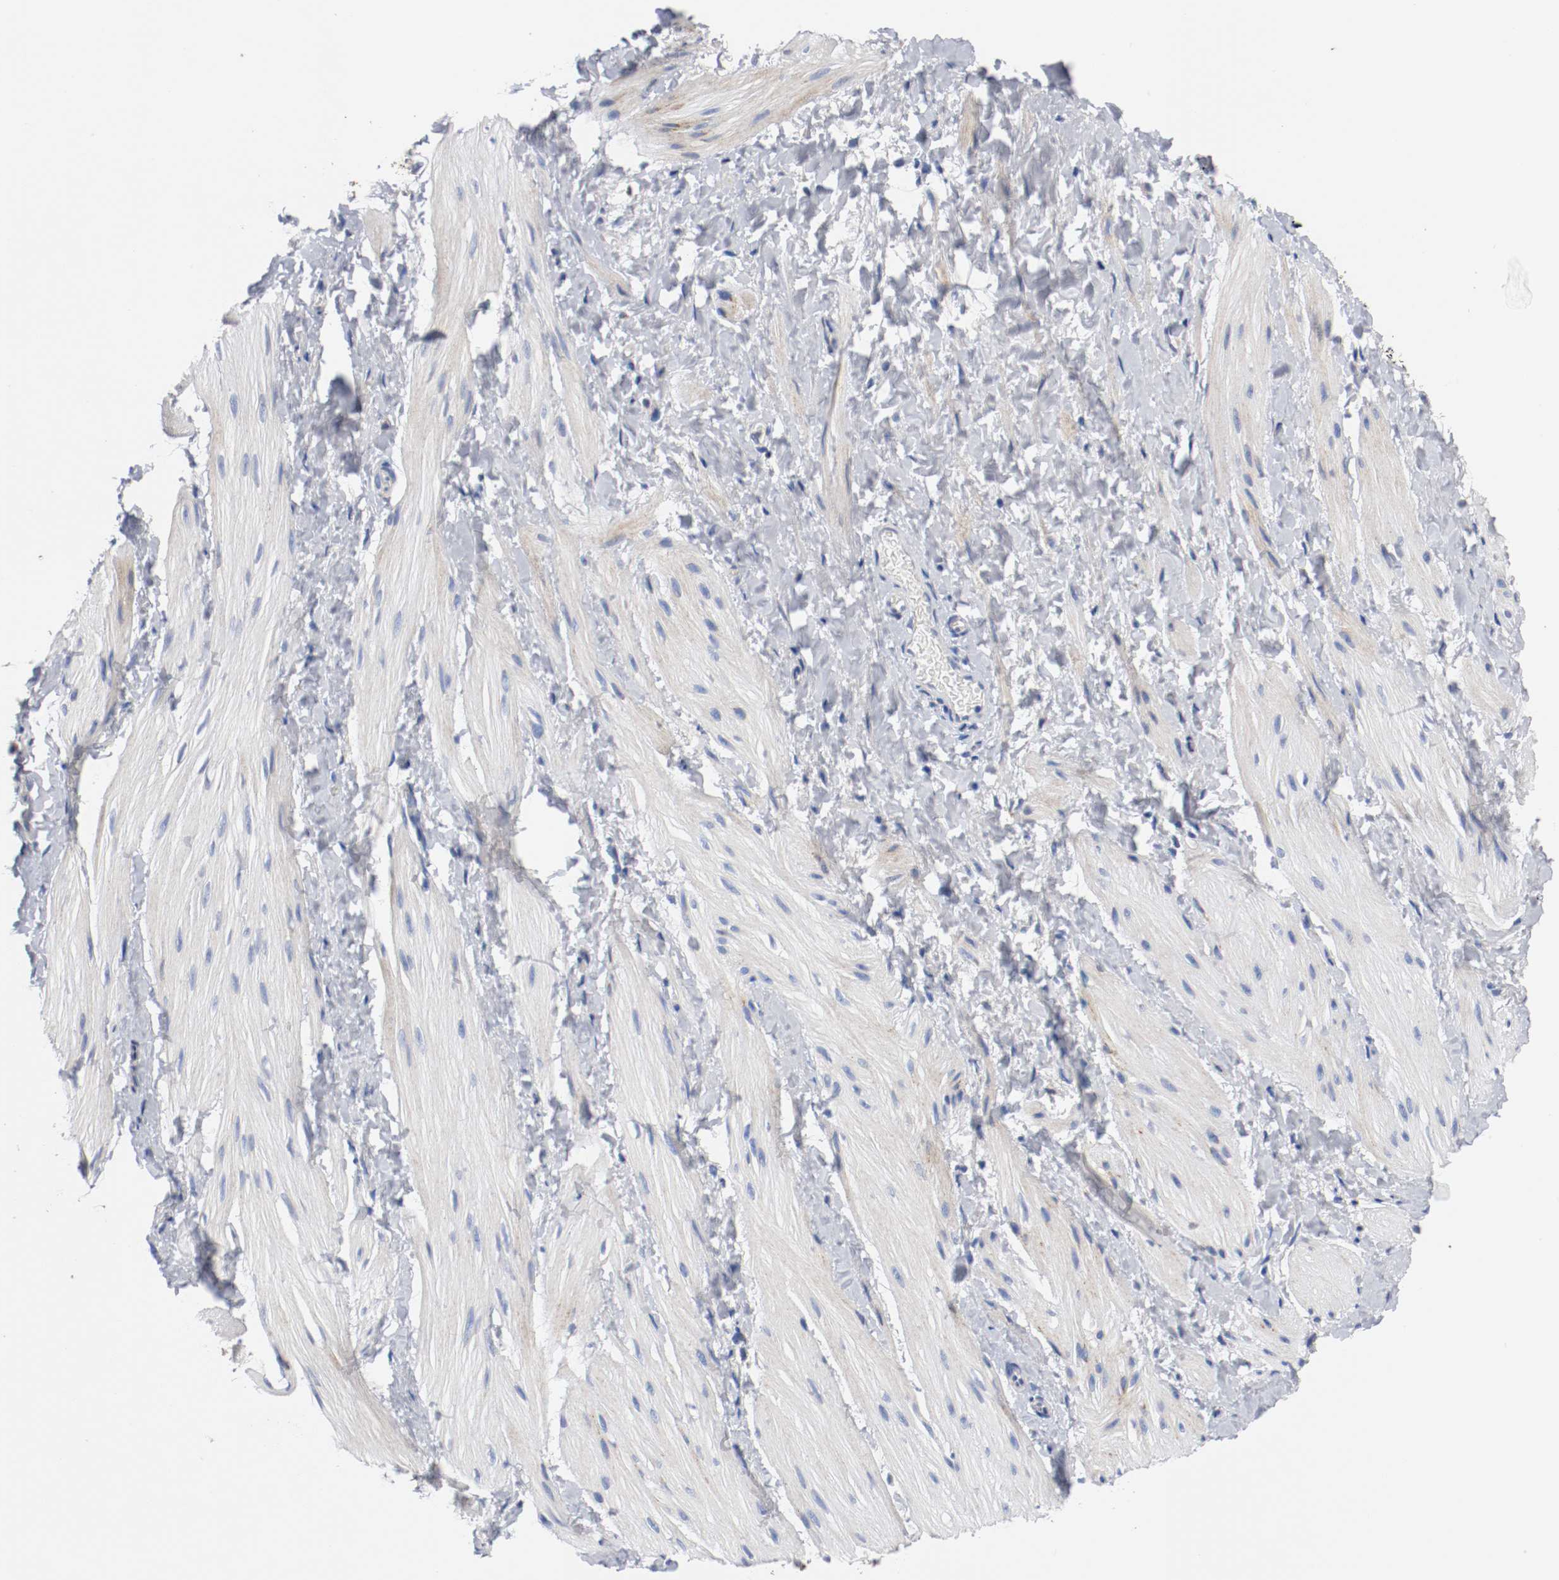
{"staining": {"intensity": "moderate", "quantity": ">75%", "location": "cytoplasmic/membranous"}, "tissue": "smooth muscle", "cell_type": "Smooth muscle cells", "image_type": "normal", "snomed": [{"axis": "morphology", "description": "Normal tissue, NOS"}, {"axis": "topography", "description": "Smooth muscle"}], "caption": "A micrograph of human smooth muscle stained for a protein displays moderate cytoplasmic/membranous brown staining in smooth muscle cells.", "gene": "TUBD1", "patient": {"sex": "male", "age": 16}}